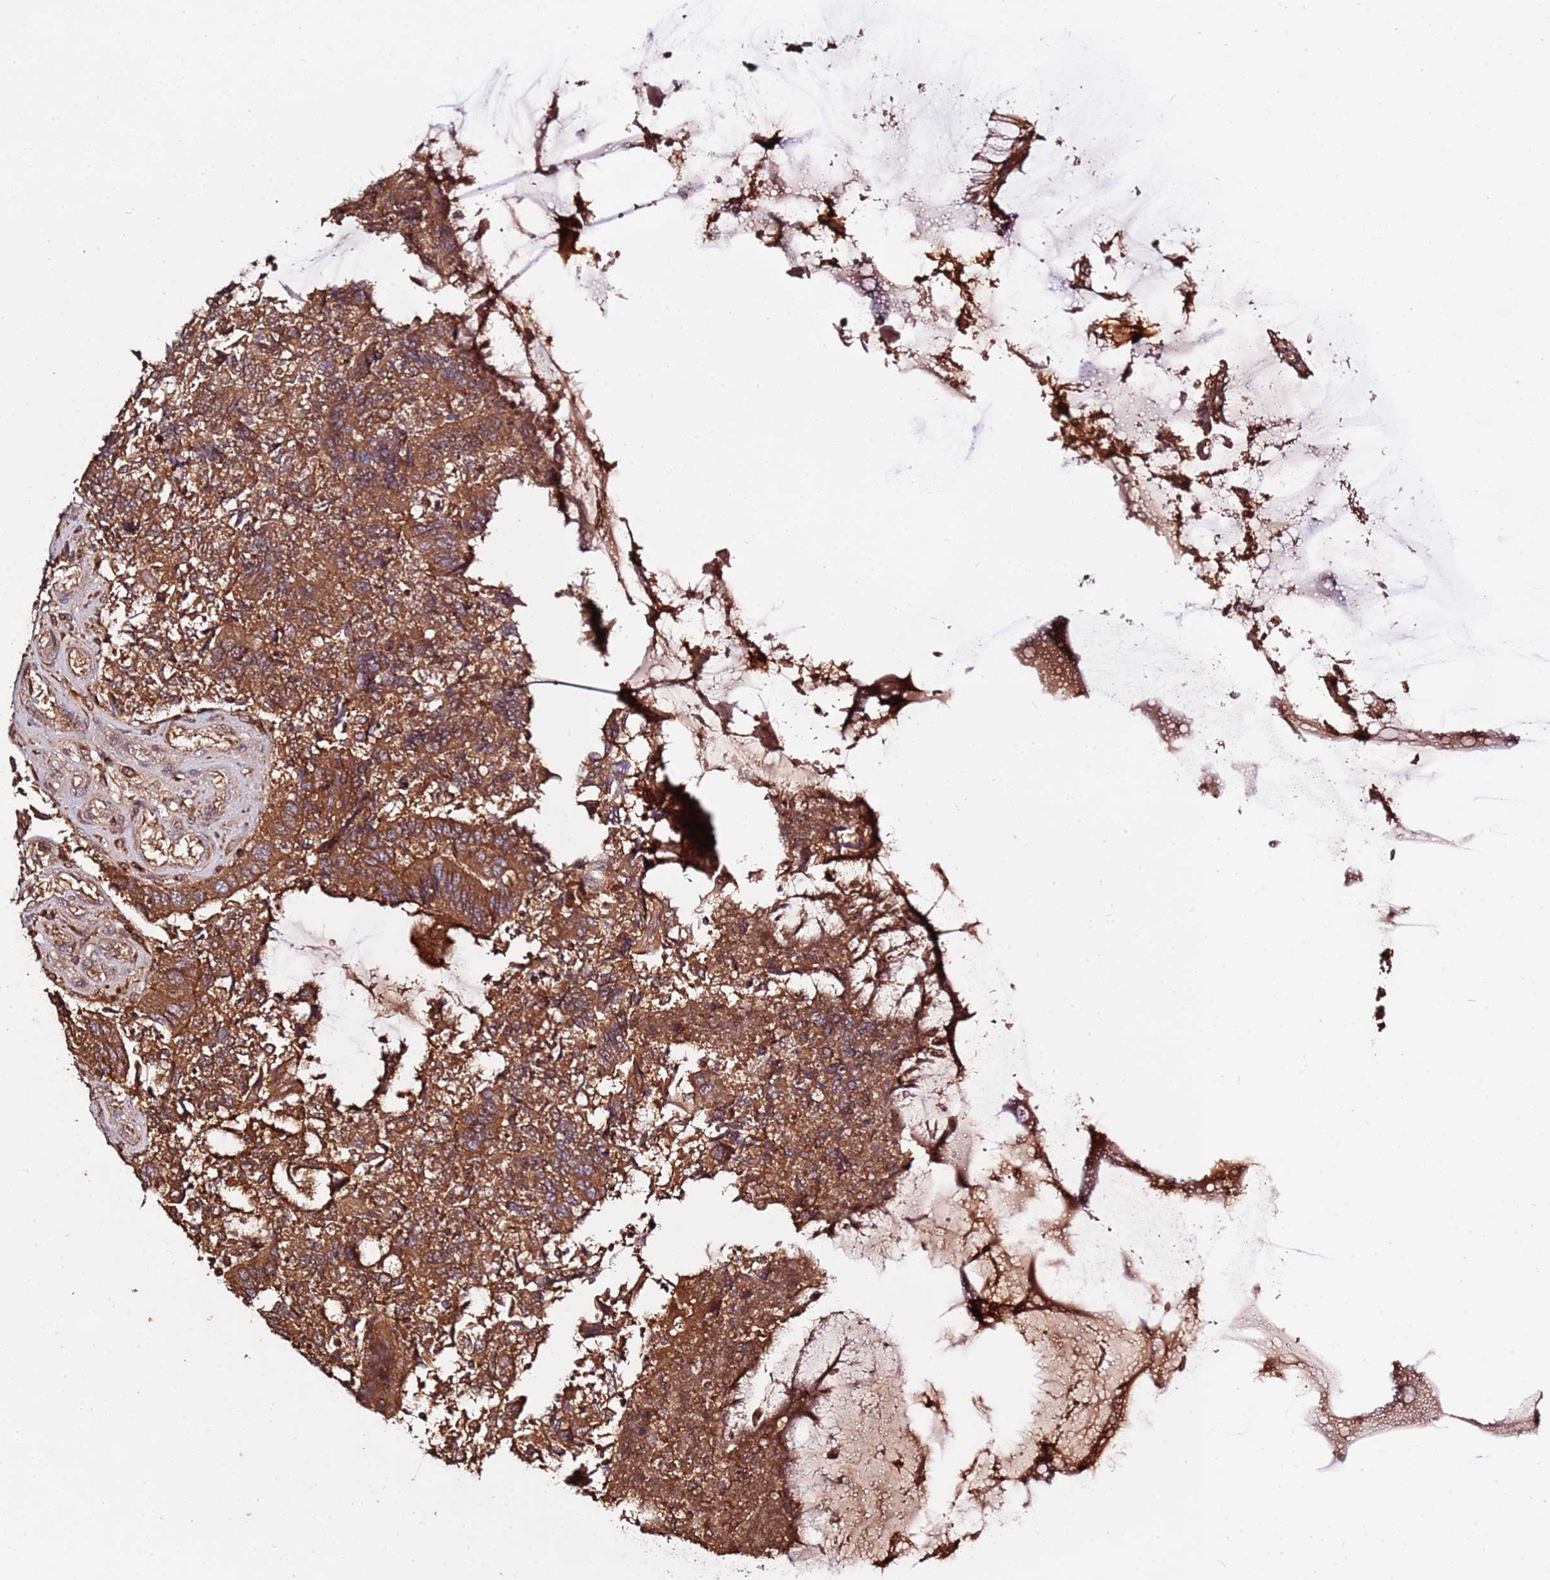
{"staining": {"intensity": "strong", "quantity": ">75%", "location": "cytoplasmic/membranous"}, "tissue": "colorectal cancer", "cell_type": "Tumor cells", "image_type": "cancer", "snomed": [{"axis": "morphology", "description": "Adenocarcinoma, NOS"}, {"axis": "topography", "description": "Colon"}], "caption": "A brown stain labels strong cytoplasmic/membranous staining of a protein in colorectal adenocarcinoma tumor cells.", "gene": "ZNF624", "patient": {"sex": "female", "age": 67}}